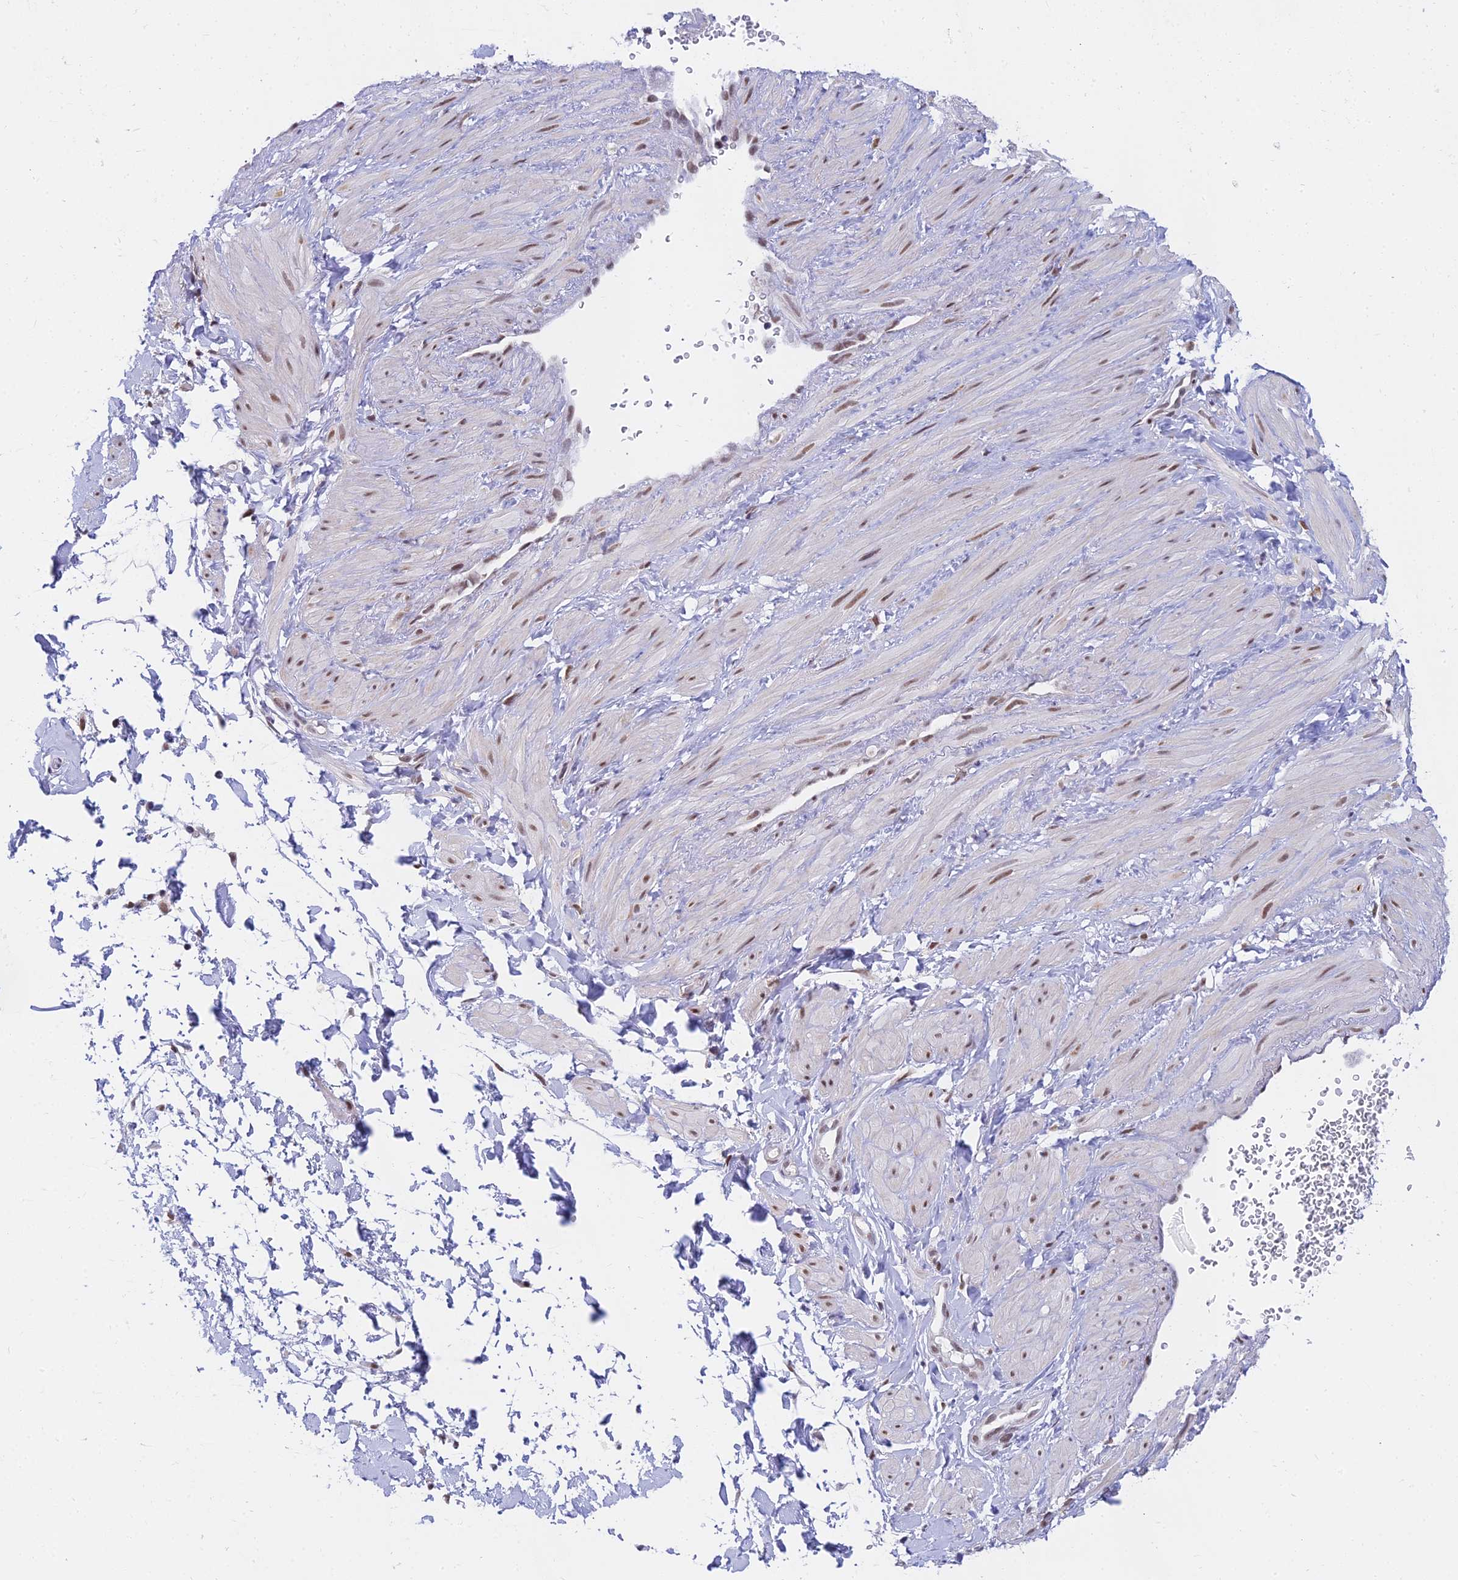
{"staining": {"intensity": "moderate", "quantity": ">75%", "location": "nuclear"}, "tissue": "soft tissue", "cell_type": "Fibroblasts", "image_type": "normal", "snomed": [{"axis": "morphology", "description": "Normal tissue, NOS"}, {"axis": "topography", "description": "Soft tissue"}, {"axis": "topography", "description": "Adipose tissue"}, {"axis": "topography", "description": "Vascular tissue"}, {"axis": "topography", "description": "Peripheral nerve tissue"}], "caption": "The image reveals staining of normal soft tissue, revealing moderate nuclear protein positivity (brown color) within fibroblasts. The staining was performed using DAB to visualize the protein expression in brown, while the nuclei were stained in blue with hematoxylin (Magnification: 20x).", "gene": "C2orf49", "patient": {"sex": "male", "age": 74}}